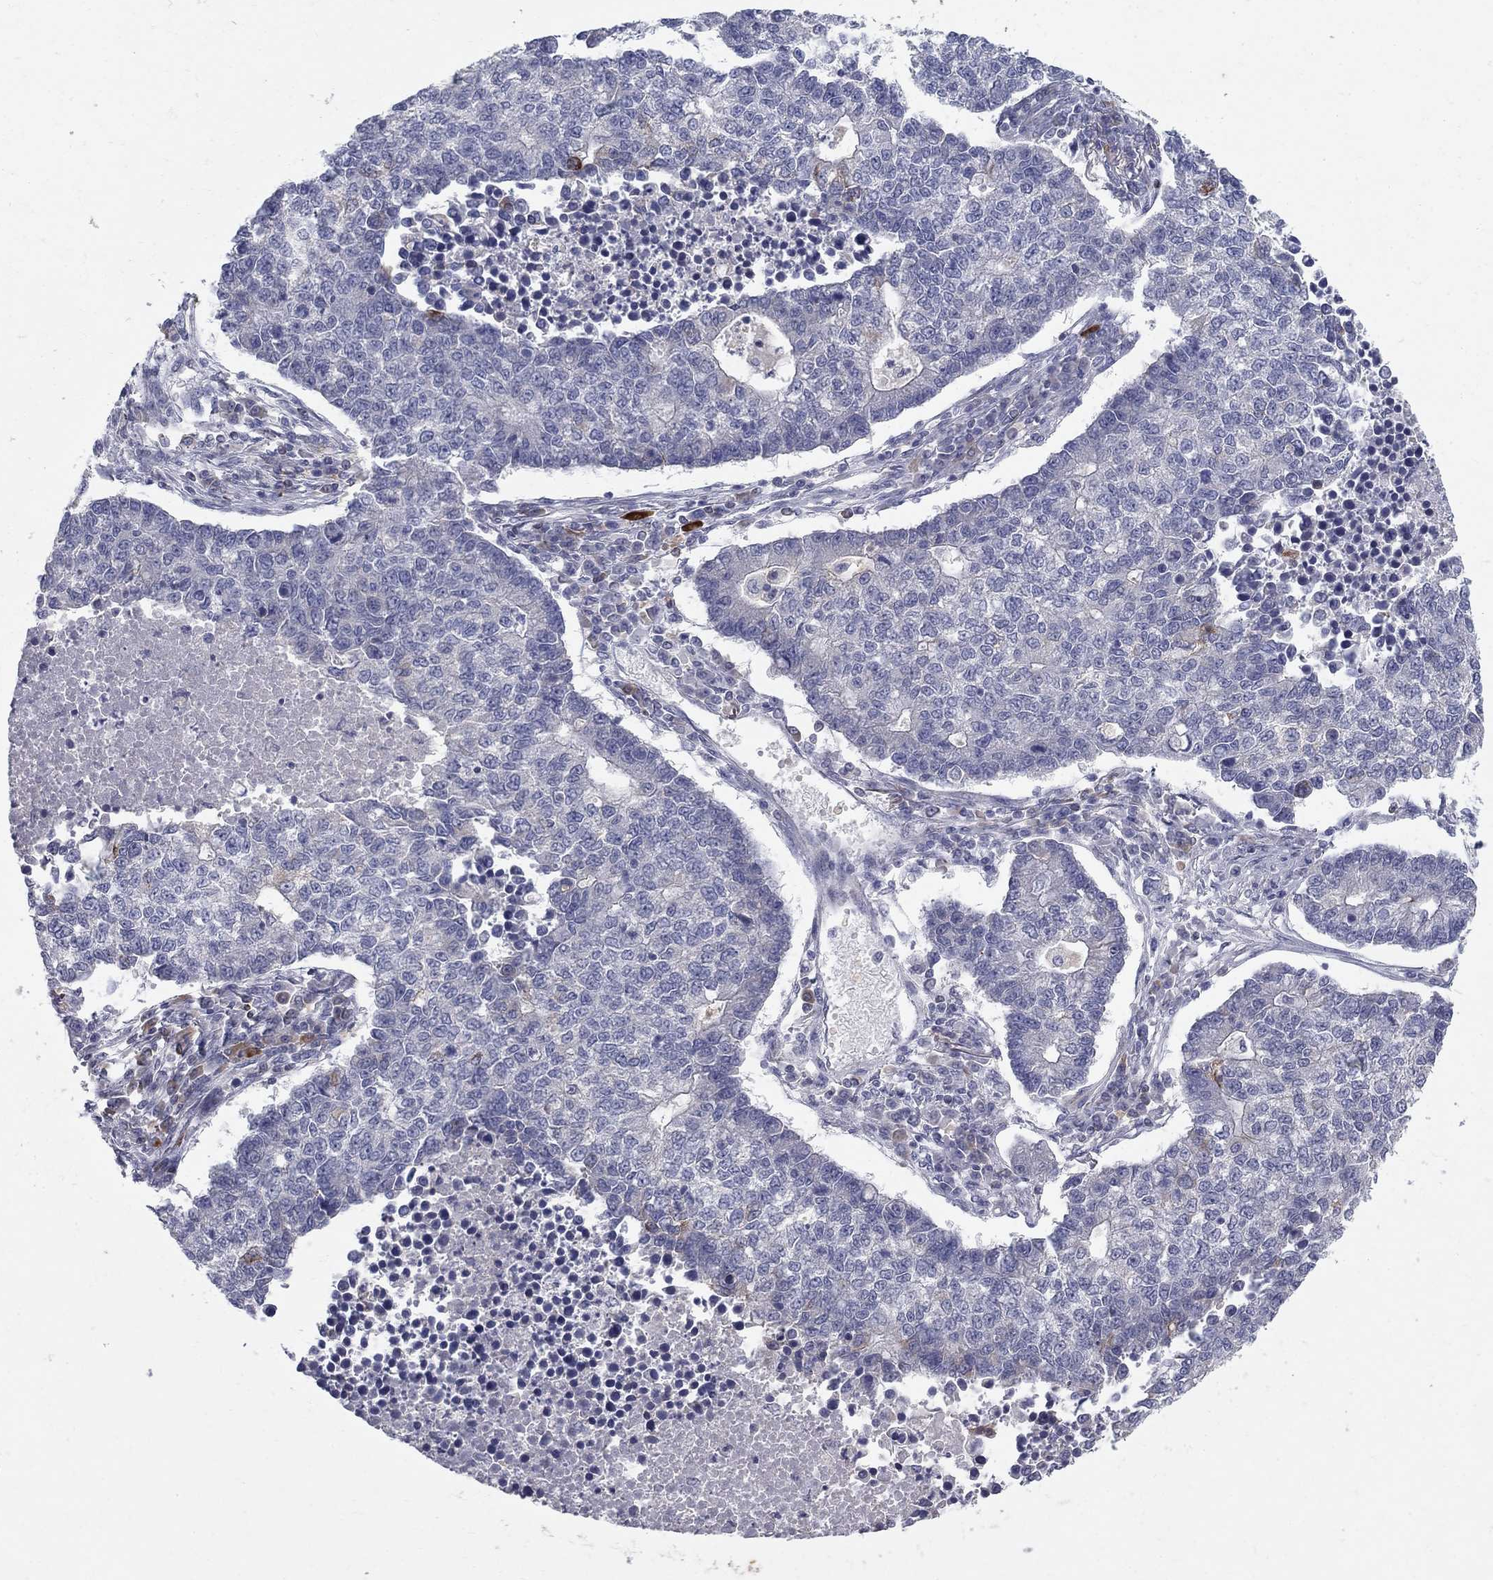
{"staining": {"intensity": "negative", "quantity": "none", "location": "none"}, "tissue": "lung cancer", "cell_type": "Tumor cells", "image_type": "cancer", "snomed": [{"axis": "morphology", "description": "Adenocarcinoma, NOS"}, {"axis": "topography", "description": "Lung"}], "caption": "The immunohistochemistry (IHC) histopathology image has no significant expression in tumor cells of lung cancer (adenocarcinoma) tissue.", "gene": "NTRK2", "patient": {"sex": "male", "age": 57}}